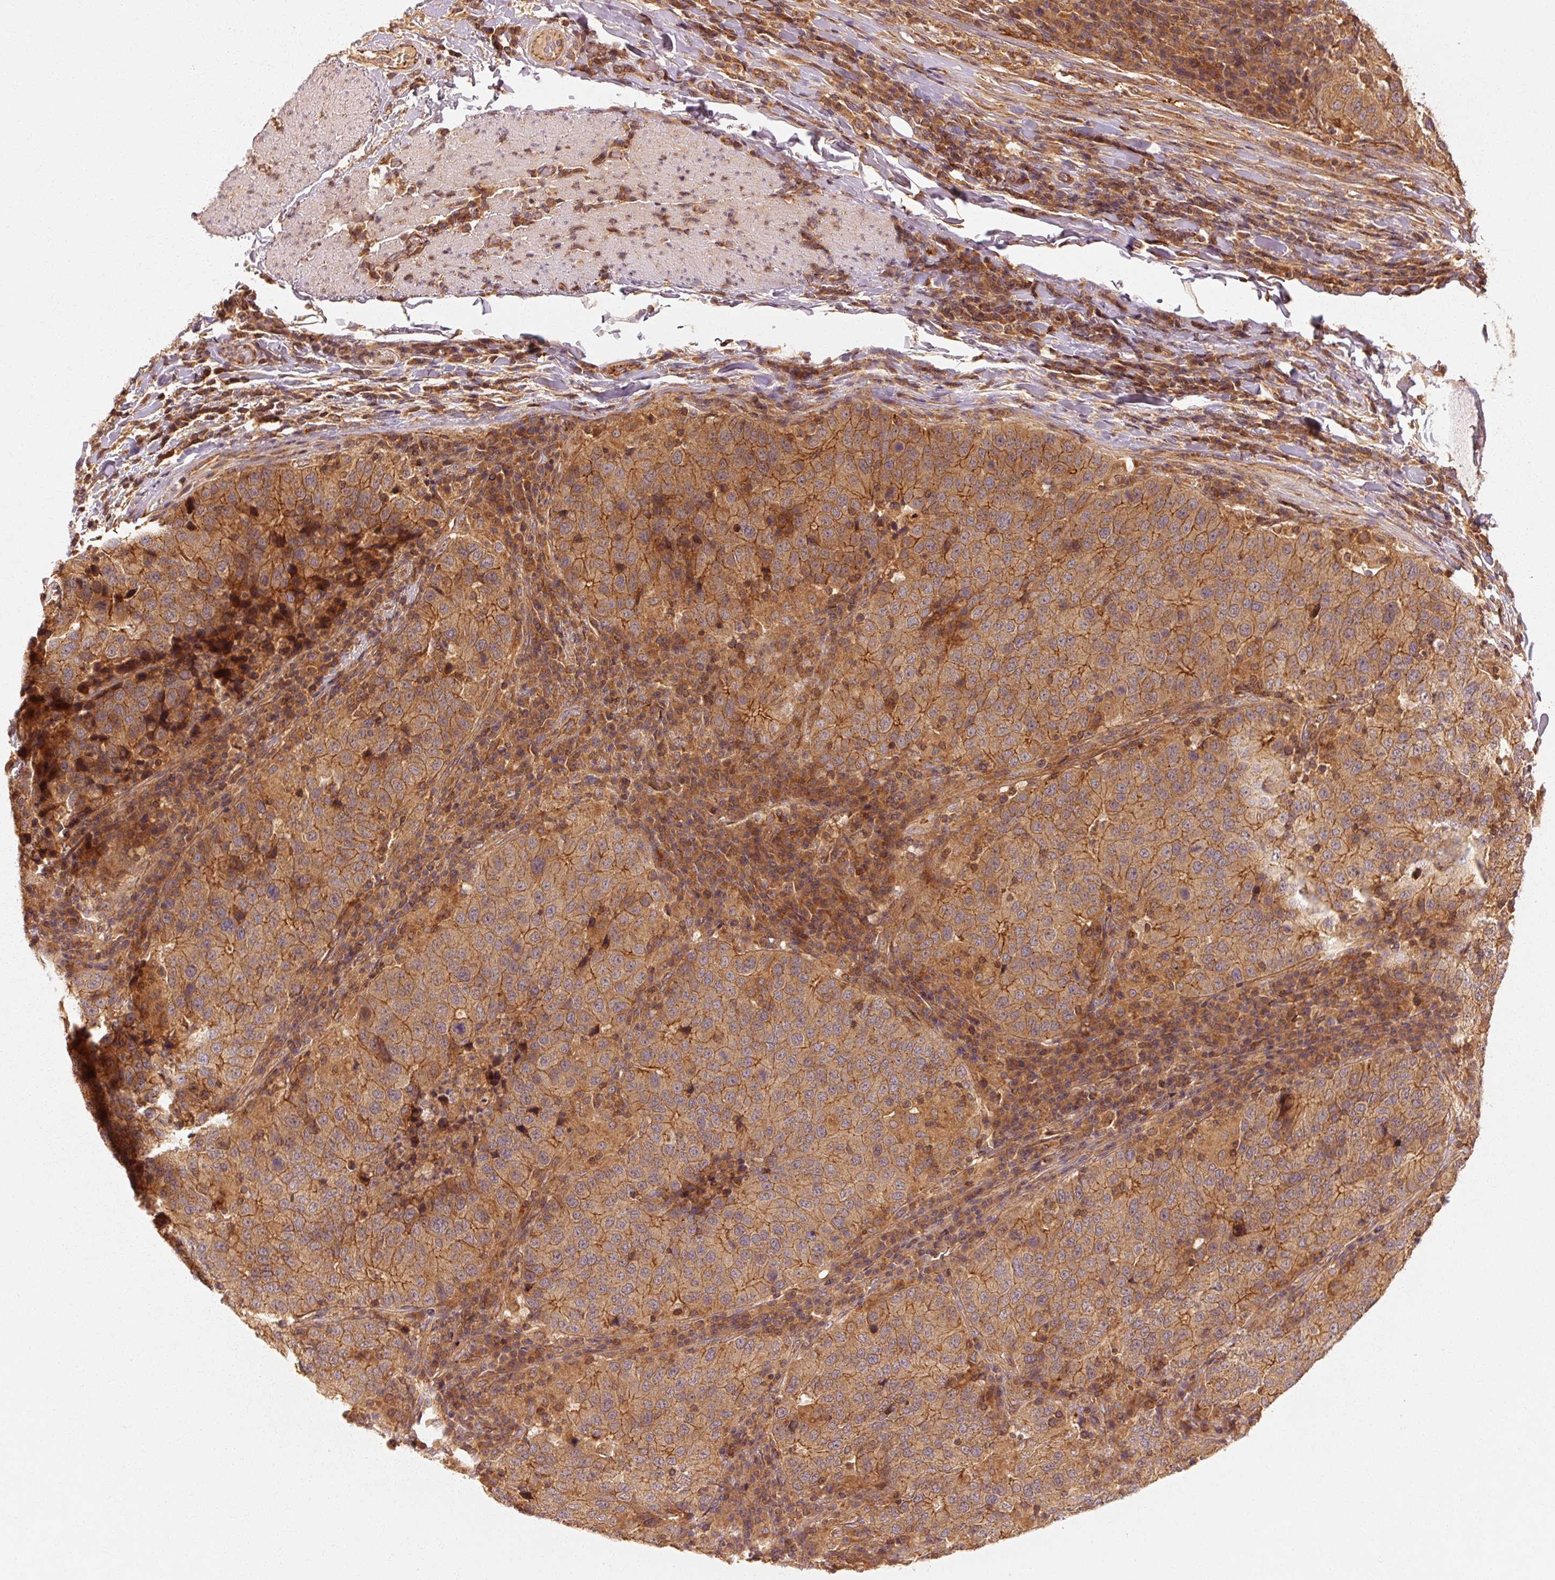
{"staining": {"intensity": "moderate", "quantity": ">75%", "location": "cytoplasmic/membranous"}, "tissue": "stomach cancer", "cell_type": "Tumor cells", "image_type": "cancer", "snomed": [{"axis": "morphology", "description": "Adenocarcinoma, NOS"}, {"axis": "topography", "description": "Stomach"}], "caption": "Immunohistochemical staining of human stomach adenocarcinoma displays moderate cytoplasmic/membranous protein positivity in about >75% of tumor cells.", "gene": "CTNNA1", "patient": {"sex": "male", "age": 71}}